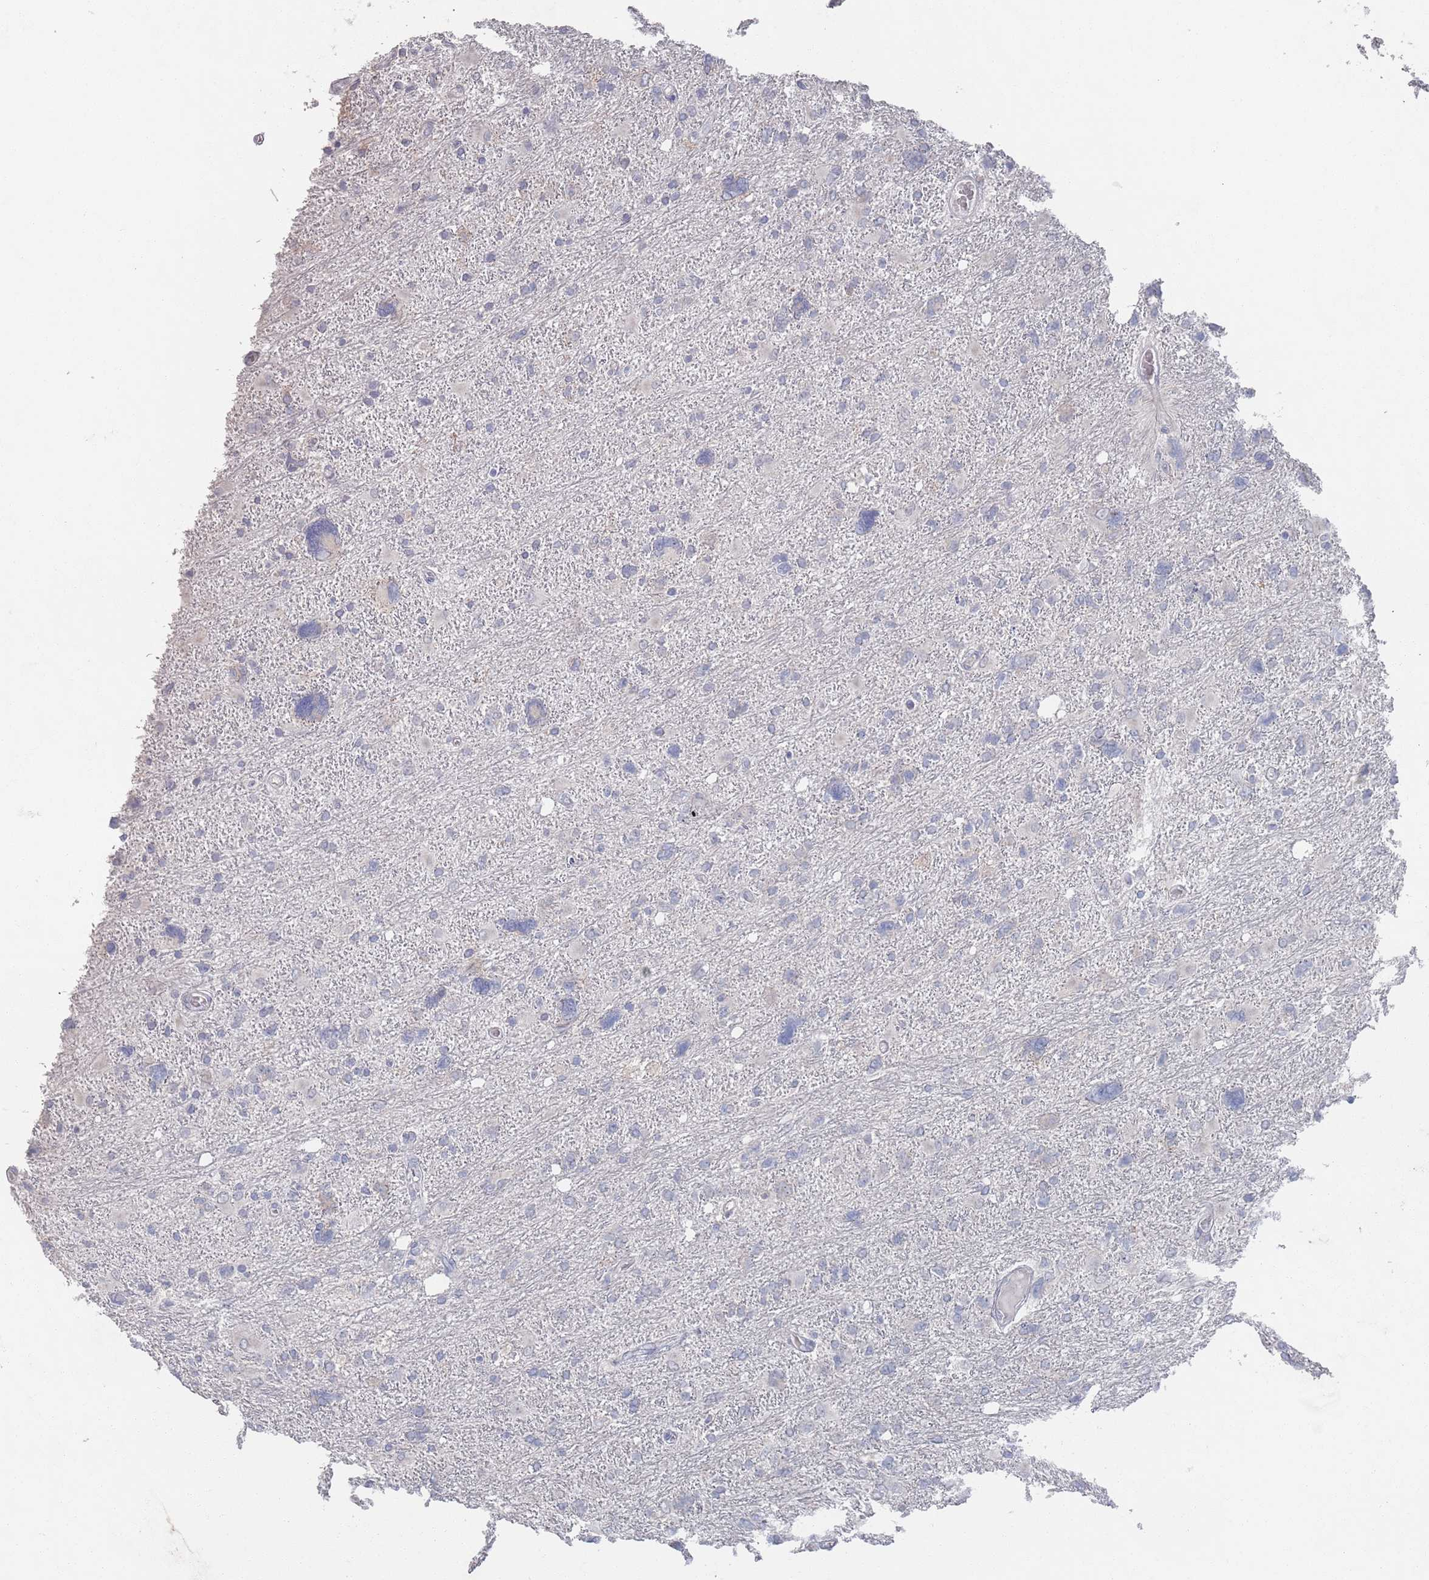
{"staining": {"intensity": "negative", "quantity": "none", "location": "none"}, "tissue": "glioma", "cell_type": "Tumor cells", "image_type": "cancer", "snomed": [{"axis": "morphology", "description": "Glioma, malignant, High grade"}, {"axis": "topography", "description": "Brain"}], "caption": "Glioma stained for a protein using immunohistochemistry (IHC) exhibits no staining tumor cells.", "gene": "PROM2", "patient": {"sex": "male", "age": 61}}